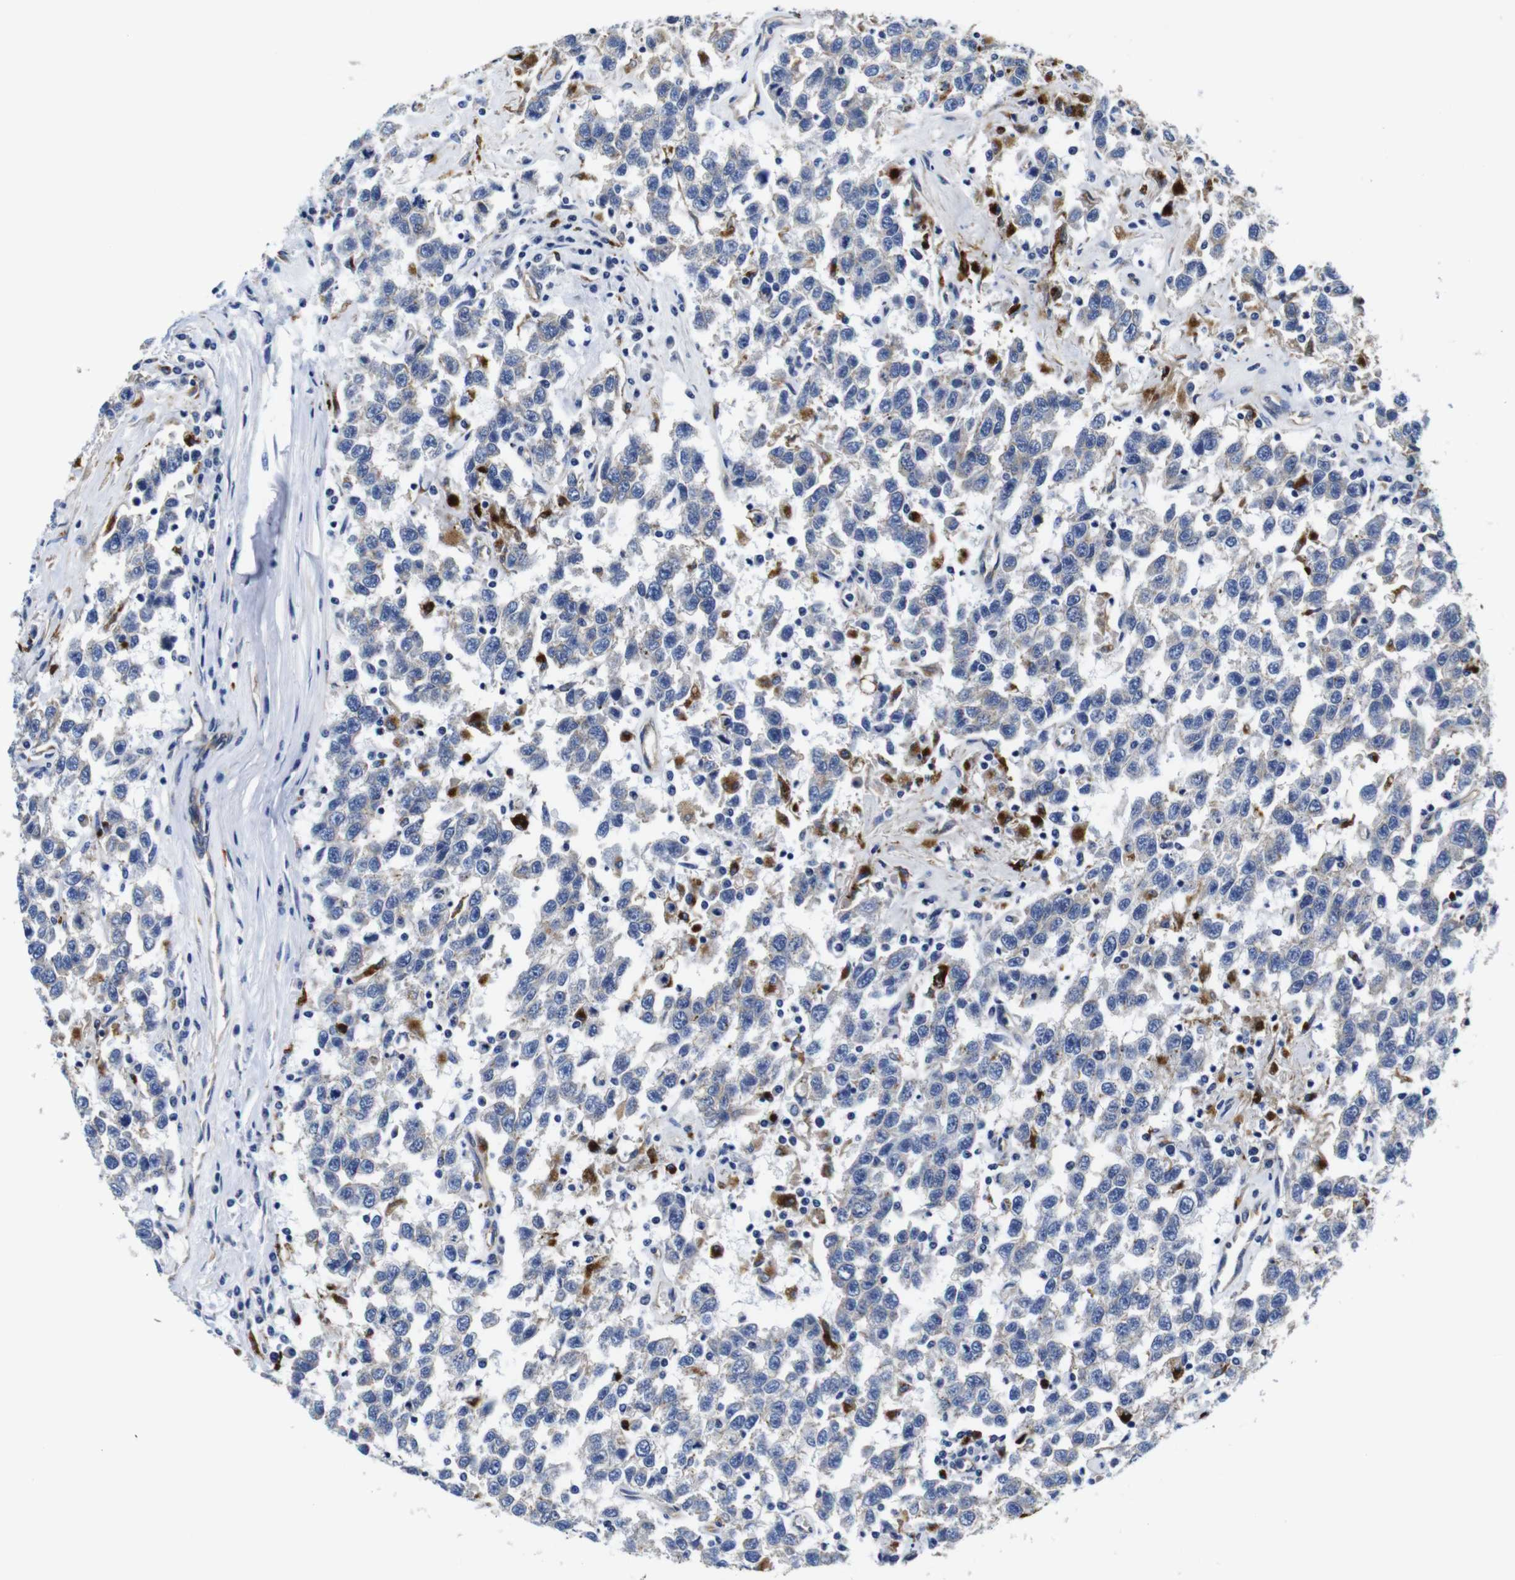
{"staining": {"intensity": "negative", "quantity": "none", "location": "none"}, "tissue": "testis cancer", "cell_type": "Tumor cells", "image_type": "cancer", "snomed": [{"axis": "morphology", "description": "Seminoma, NOS"}, {"axis": "topography", "description": "Testis"}], "caption": "High power microscopy micrograph of an immunohistochemistry micrograph of testis cancer, revealing no significant staining in tumor cells.", "gene": "GIMAP2", "patient": {"sex": "male", "age": 41}}